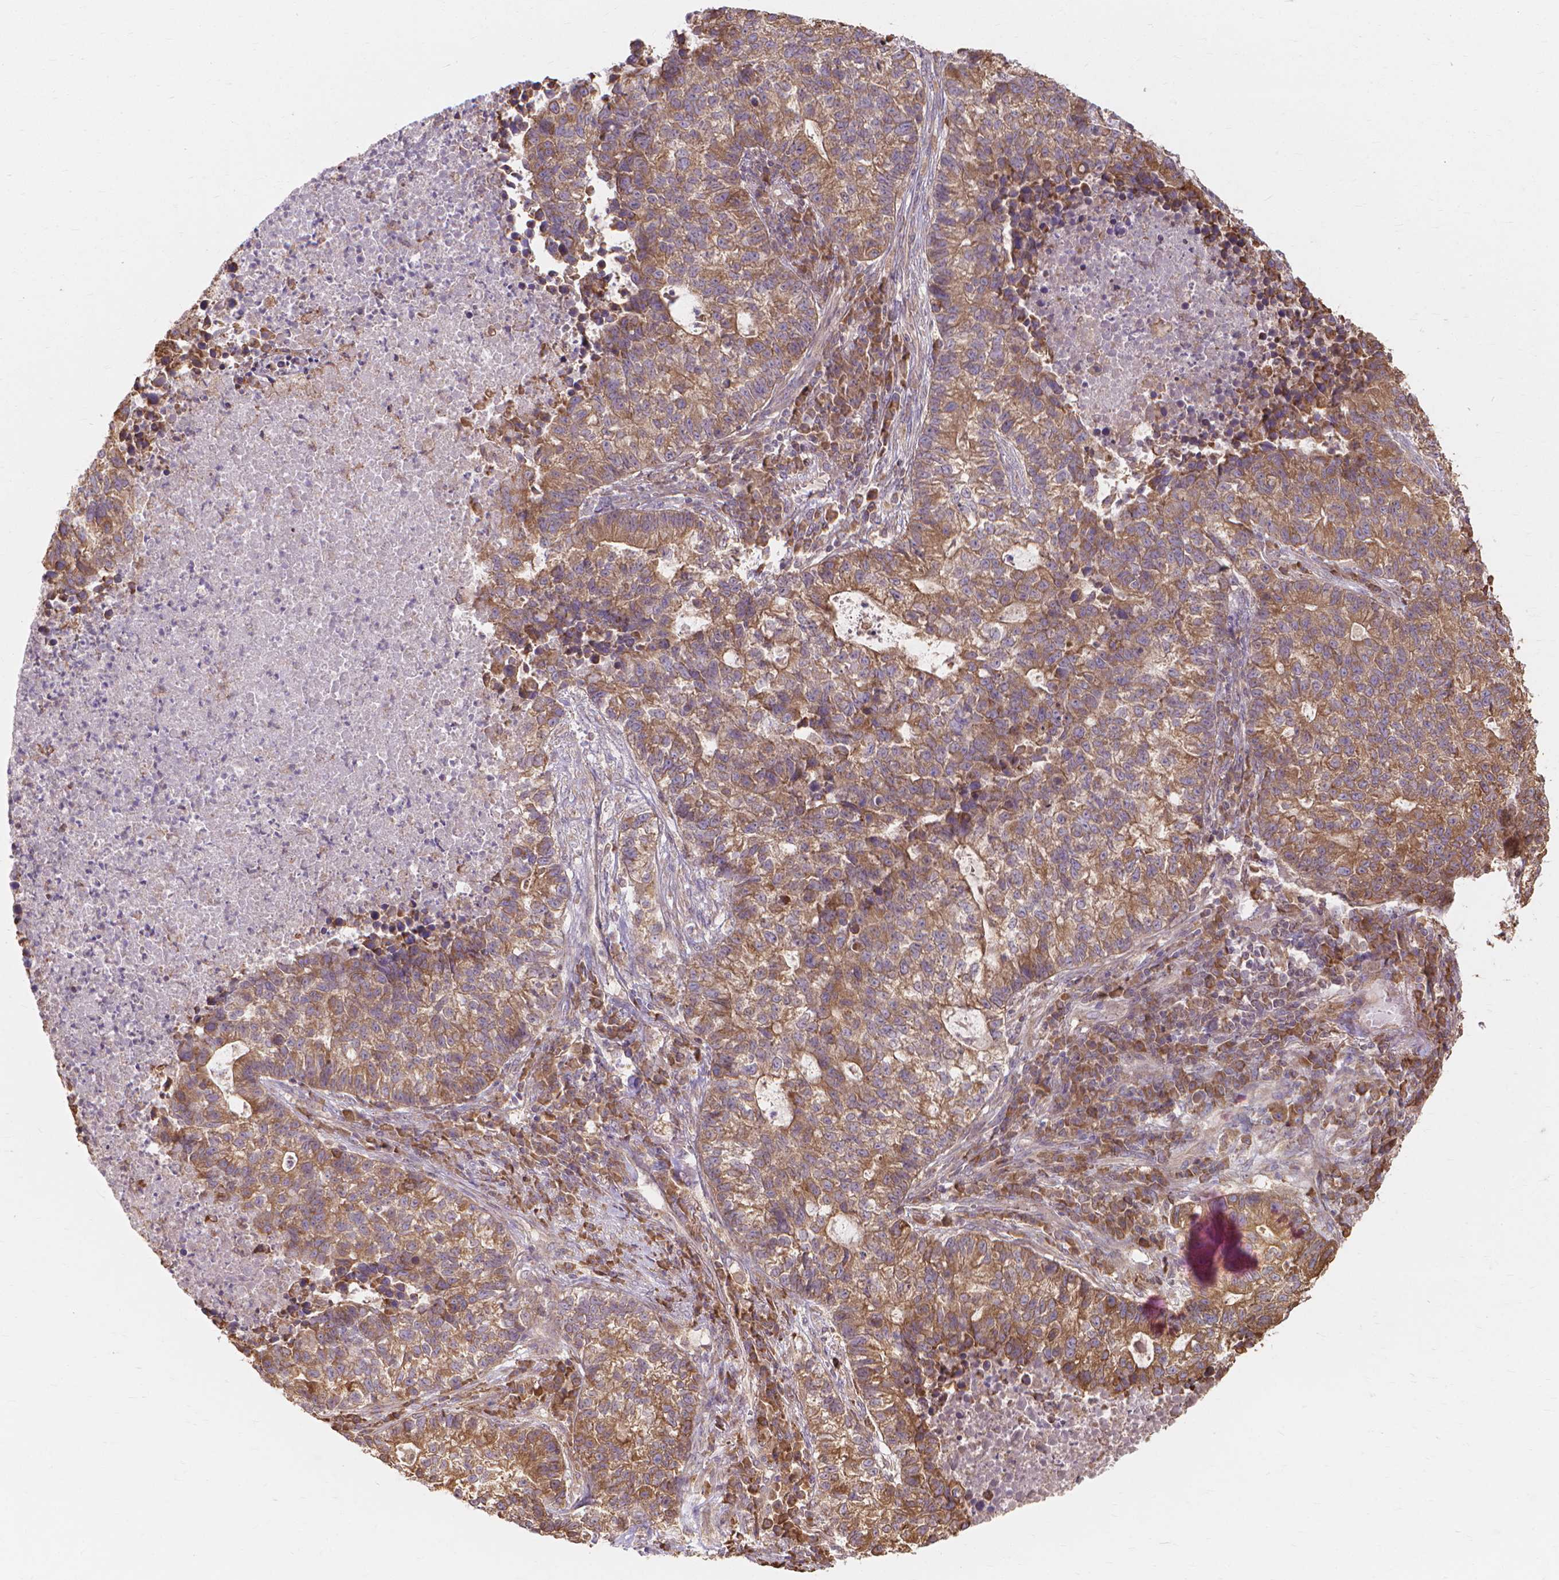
{"staining": {"intensity": "moderate", "quantity": ">75%", "location": "cytoplasmic/membranous"}, "tissue": "lung cancer", "cell_type": "Tumor cells", "image_type": "cancer", "snomed": [{"axis": "morphology", "description": "Adenocarcinoma, NOS"}, {"axis": "topography", "description": "Lung"}], "caption": "A photomicrograph of lung adenocarcinoma stained for a protein demonstrates moderate cytoplasmic/membranous brown staining in tumor cells. (brown staining indicates protein expression, while blue staining denotes nuclei).", "gene": "TAB2", "patient": {"sex": "male", "age": 57}}